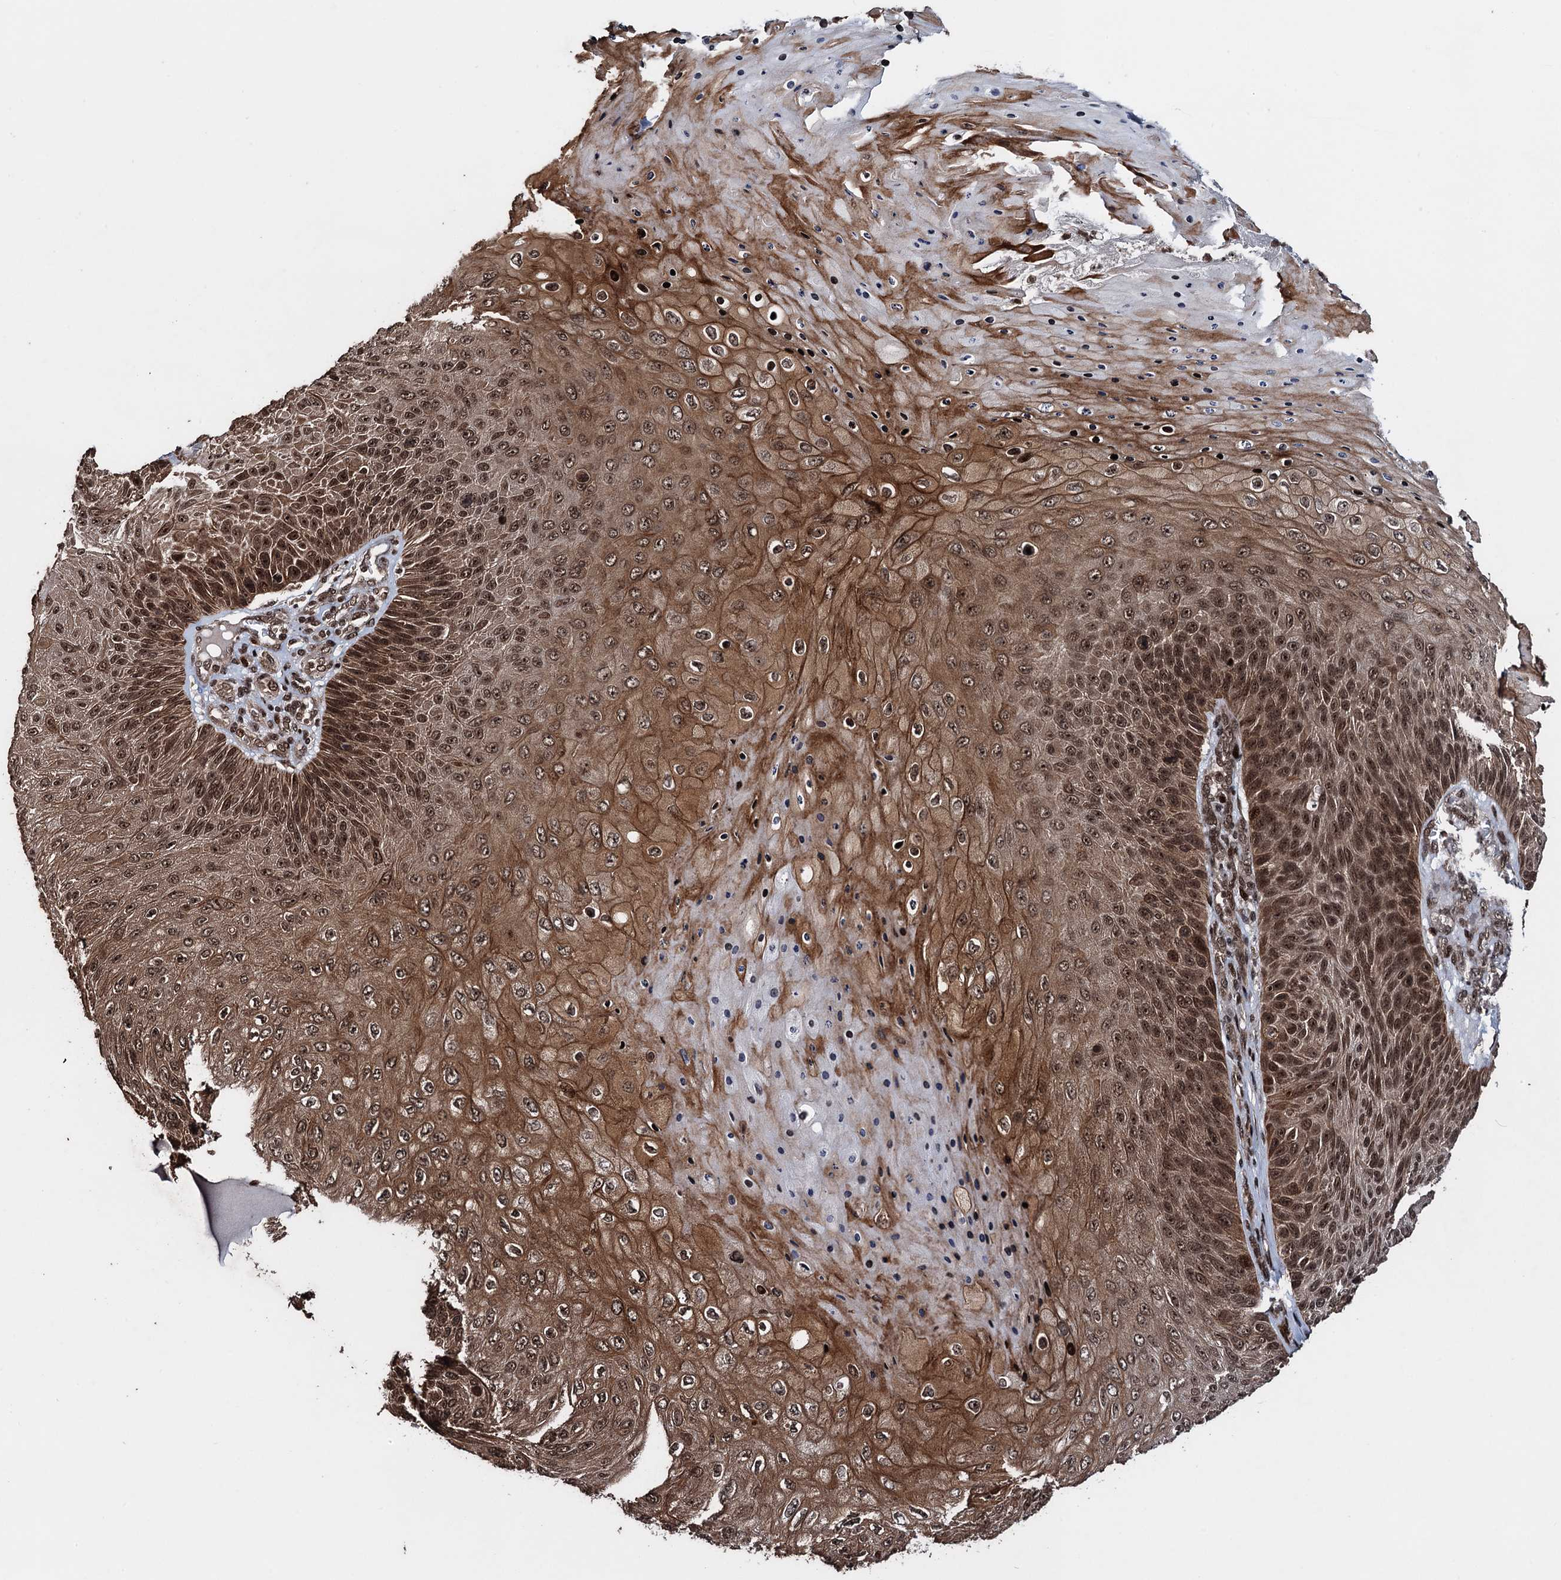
{"staining": {"intensity": "strong", "quantity": ">75%", "location": "cytoplasmic/membranous,nuclear"}, "tissue": "skin cancer", "cell_type": "Tumor cells", "image_type": "cancer", "snomed": [{"axis": "morphology", "description": "Squamous cell carcinoma, NOS"}, {"axis": "topography", "description": "Skin"}], "caption": "About >75% of tumor cells in human skin squamous cell carcinoma demonstrate strong cytoplasmic/membranous and nuclear protein positivity as visualized by brown immunohistochemical staining.", "gene": "ZNF169", "patient": {"sex": "female", "age": 88}}